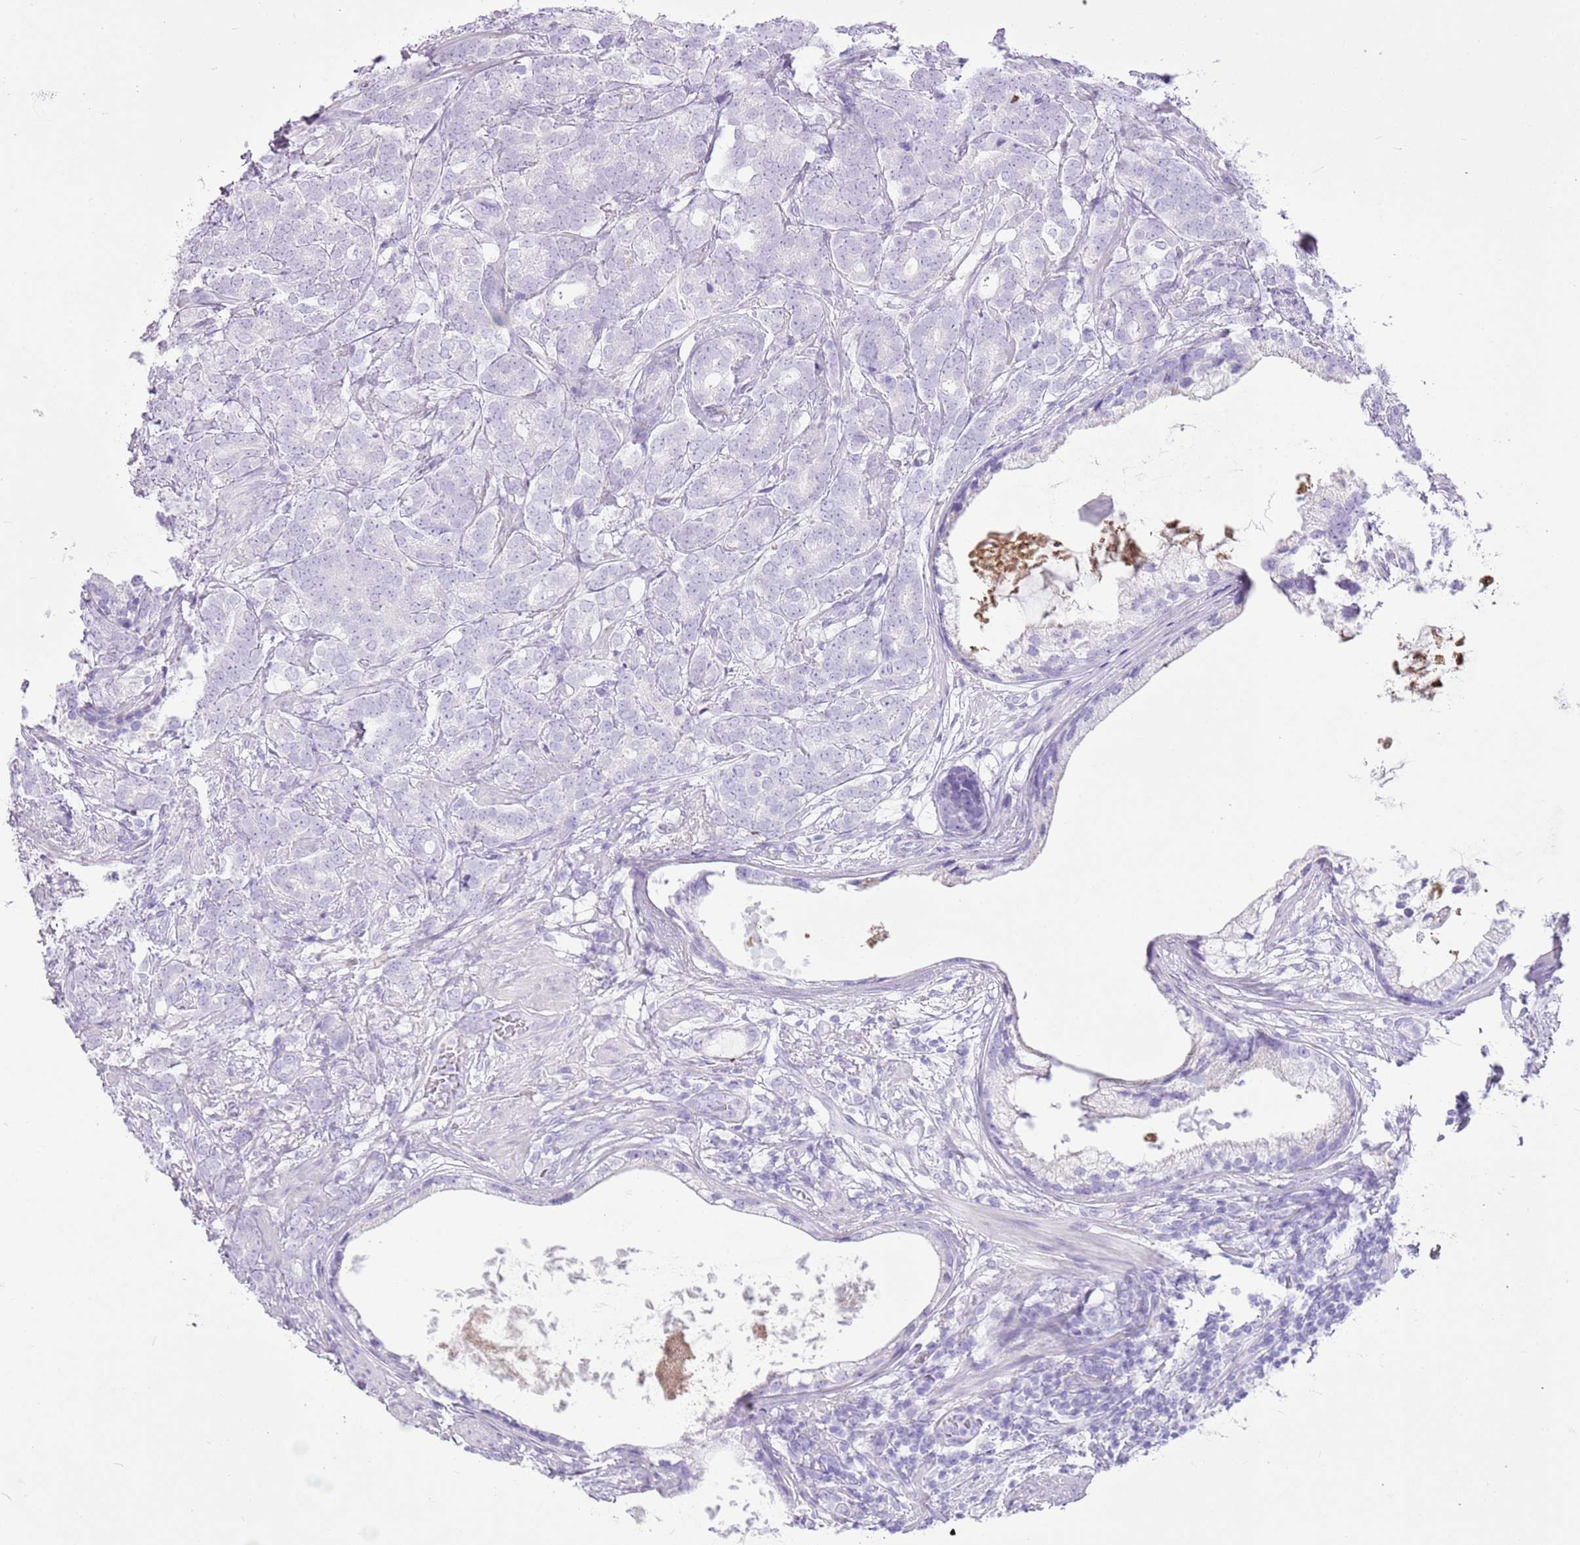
{"staining": {"intensity": "negative", "quantity": "none", "location": "none"}, "tissue": "prostate cancer", "cell_type": "Tumor cells", "image_type": "cancer", "snomed": [{"axis": "morphology", "description": "Adenocarcinoma, Low grade"}, {"axis": "topography", "description": "Prostate"}], "caption": "DAB immunohistochemical staining of adenocarcinoma (low-grade) (prostate) reveals no significant positivity in tumor cells.", "gene": "CNFN", "patient": {"sex": "male", "age": 71}}